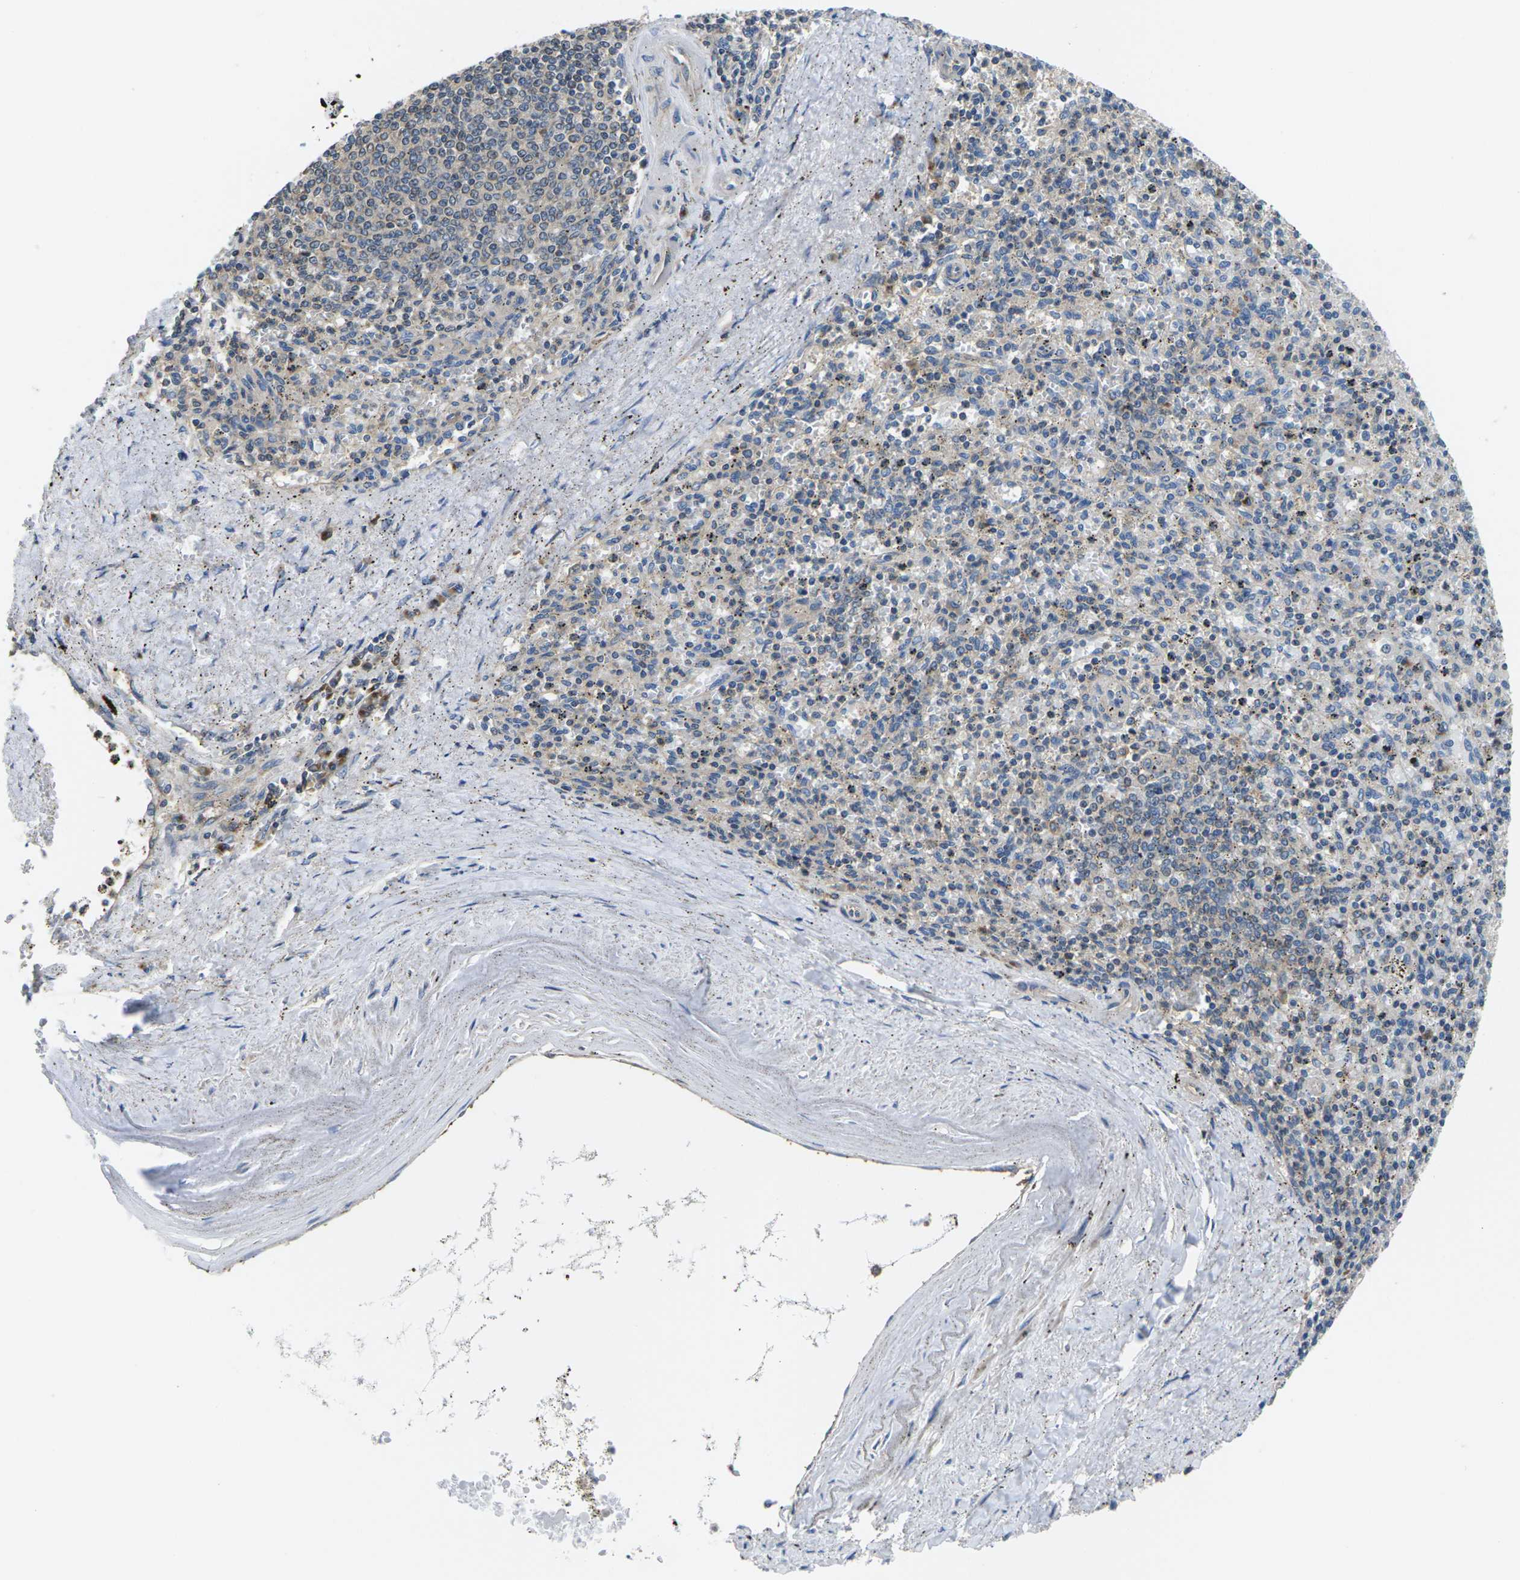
{"staining": {"intensity": "weak", "quantity": "25%-75%", "location": "cytoplasmic/membranous"}, "tissue": "spleen", "cell_type": "Cells in red pulp", "image_type": "normal", "snomed": [{"axis": "morphology", "description": "Normal tissue, NOS"}, {"axis": "topography", "description": "Spleen"}], "caption": "Immunohistochemistry (IHC) of unremarkable spleen displays low levels of weak cytoplasmic/membranous positivity in approximately 25%-75% of cells in red pulp. (DAB (3,3'-diaminobenzidine) = brown stain, brightfield microscopy at high magnification).", "gene": "TMCC2", "patient": {"sex": "male", "age": 72}}